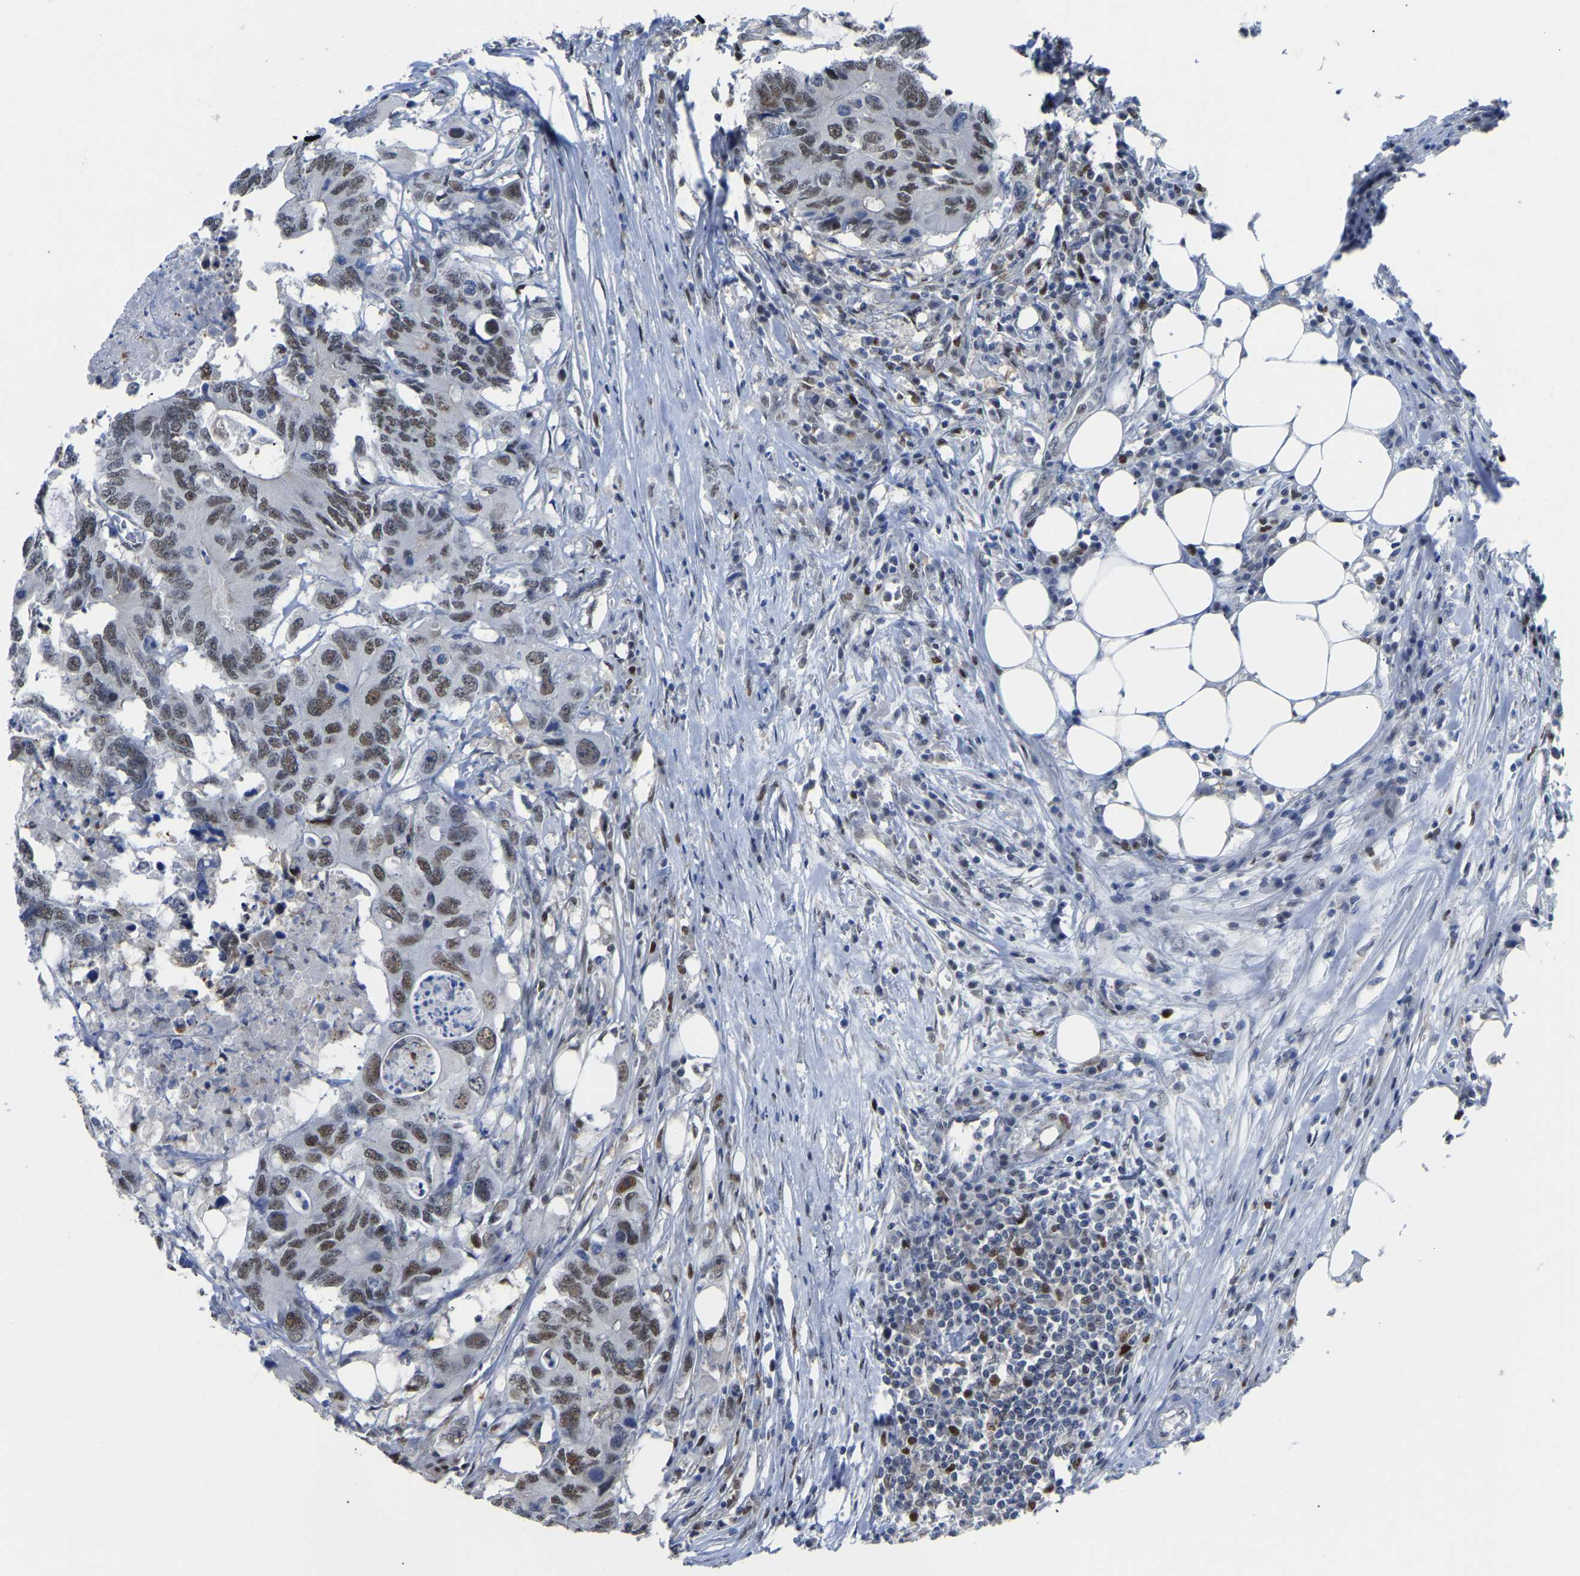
{"staining": {"intensity": "moderate", "quantity": "25%-75%", "location": "nuclear"}, "tissue": "colorectal cancer", "cell_type": "Tumor cells", "image_type": "cancer", "snomed": [{"axis": "morphology", "description": "Adenocarcinoma, NOS"}, {"axis": "topography", "description": "Colon"}], "caption": "Tumor cells exhibit medium levels of moderate nuclear positivity in about 25%-75% of cells in human colorectal cancer.", "gene": "KLRG2", "patient": {"sex": "male", "age": 71}}